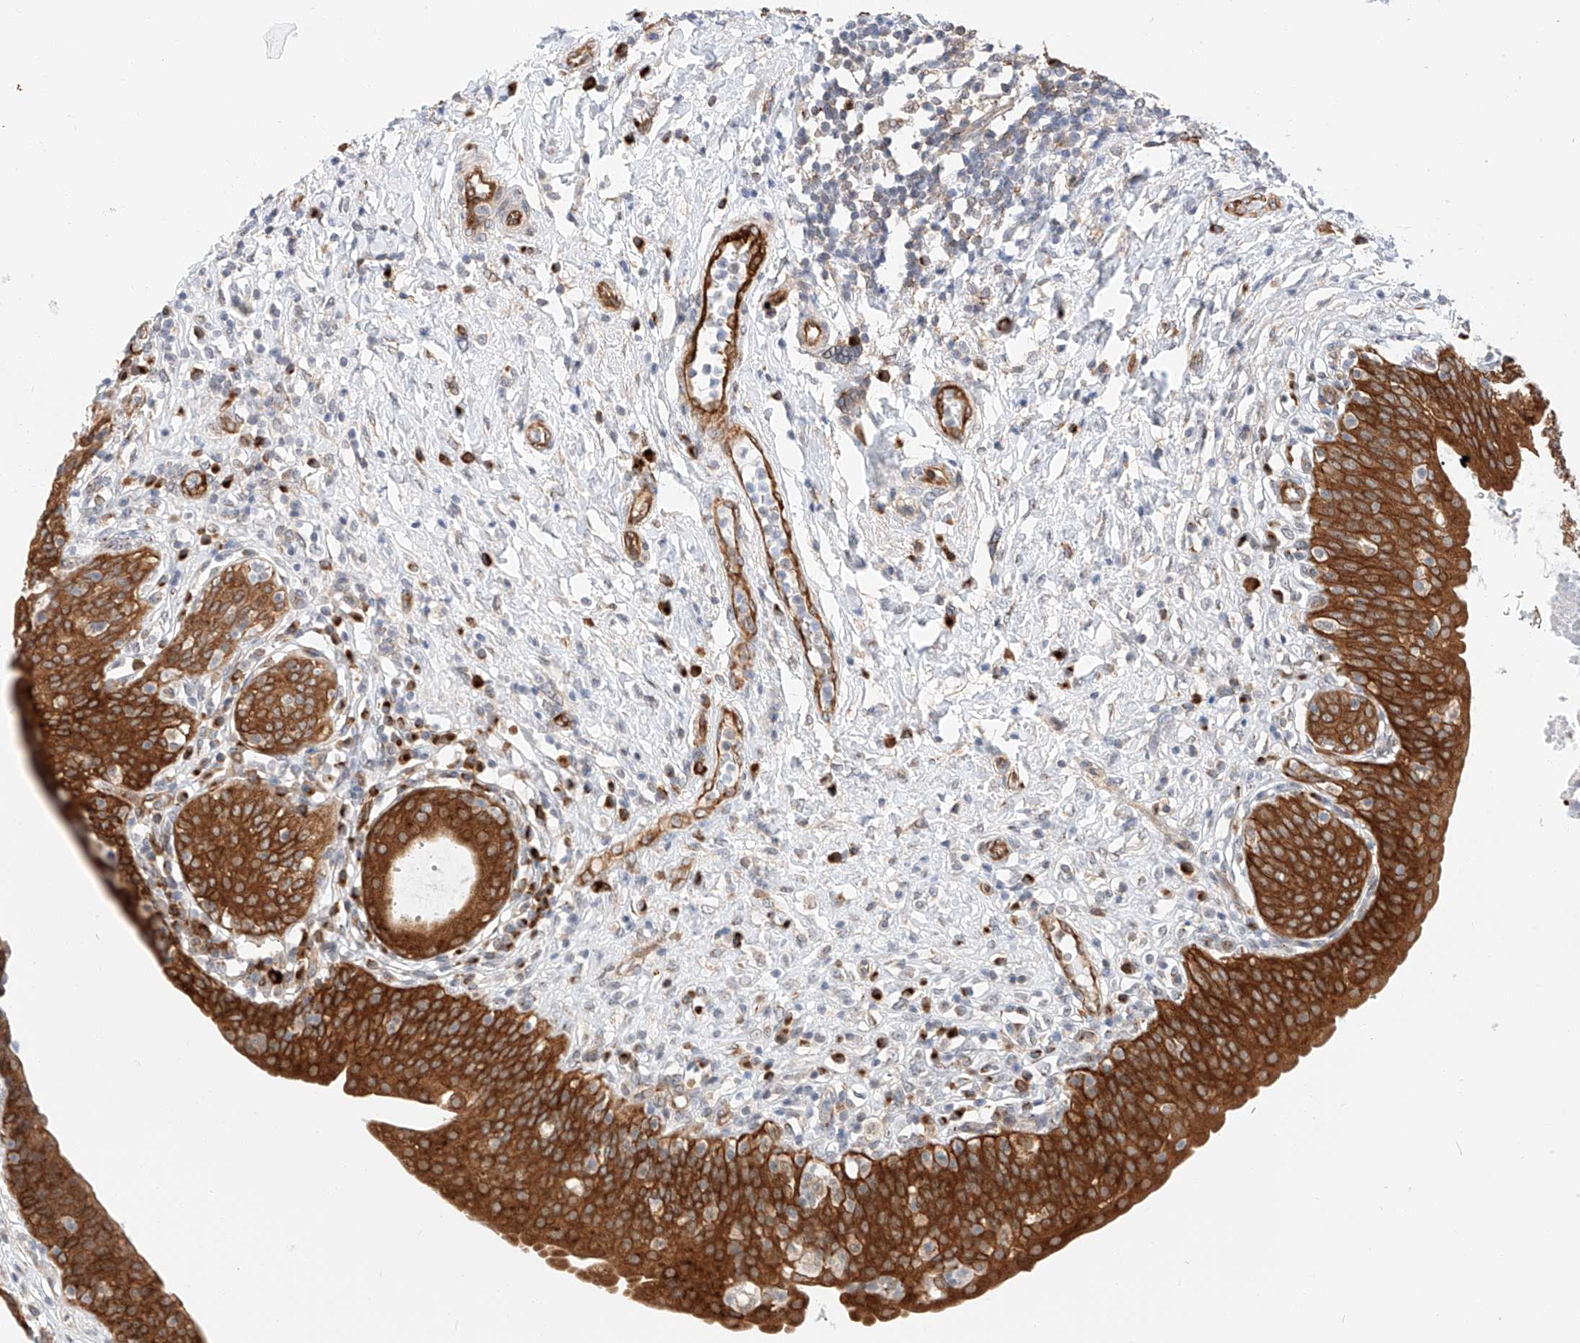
{"staining": {"intensity": "strong", "quantity": ">75%", "location": "cytoplasmic/membranous"}, "tissue": "urinary bladder", "cell_type": "Urothelial cells", "image_type": "normal", "snomed": [{"axis": "morphology", "description": "Normal tissue, NOS"}, {"axis": "topography", "description": "Urinary bladder"}], "caption": "The image displays immunohistochemical staining of benign urinary bladder. There is strong cytoplasmic/membranous positivity is appreciated in about >75% of urothelial cells. (DAB (3,3'-diaminobenzidine) IHC, brown staining for protein, blue staining for nuclei).", "gene": "CARMIL1", "patient": {"sex": "male", "age": 83}}